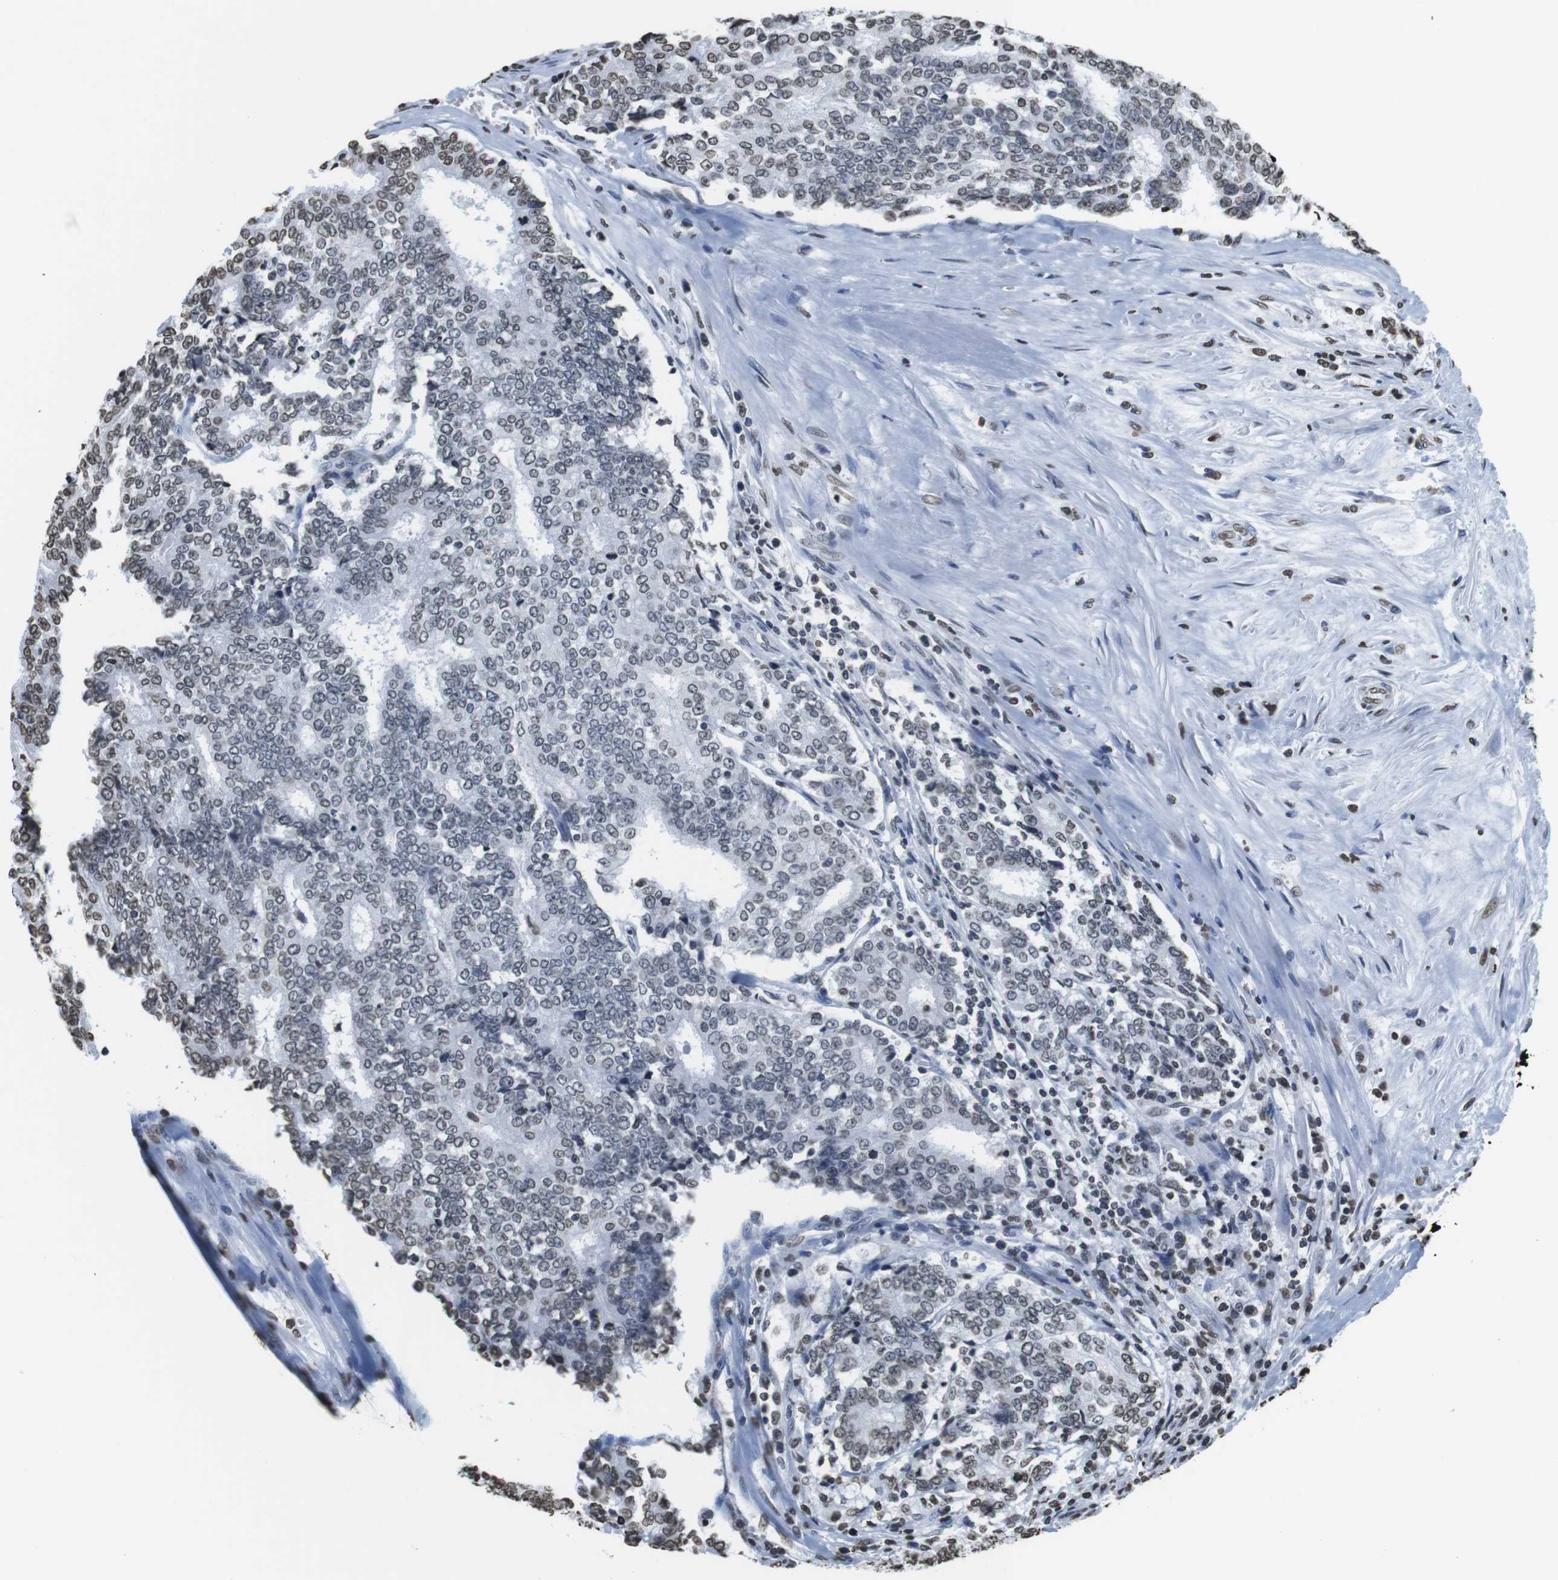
{"staining": {"intensity": "weak", "quantity": "<25%", "location": "nuclear"}, "tissue": "prostate cancer", "cell_type": "Tumor cells", "image_type": "cancer", "snomed": [{"axis": "morphology", "description": "Normal tissue, NOS"}, {"axis": "morphology", "description": "Adenocarcinoma, High grade"}, {"axis": "topography", "description": "Prostate"}, {"axis": "topography", "description": "Seminal veicle"}], "caption": "The immunohistochemistry image has no significant expression in tumor cells of prostate cancer tissue.", "gene": "BSX", "patient": {"sex": "male", "age": 55}}